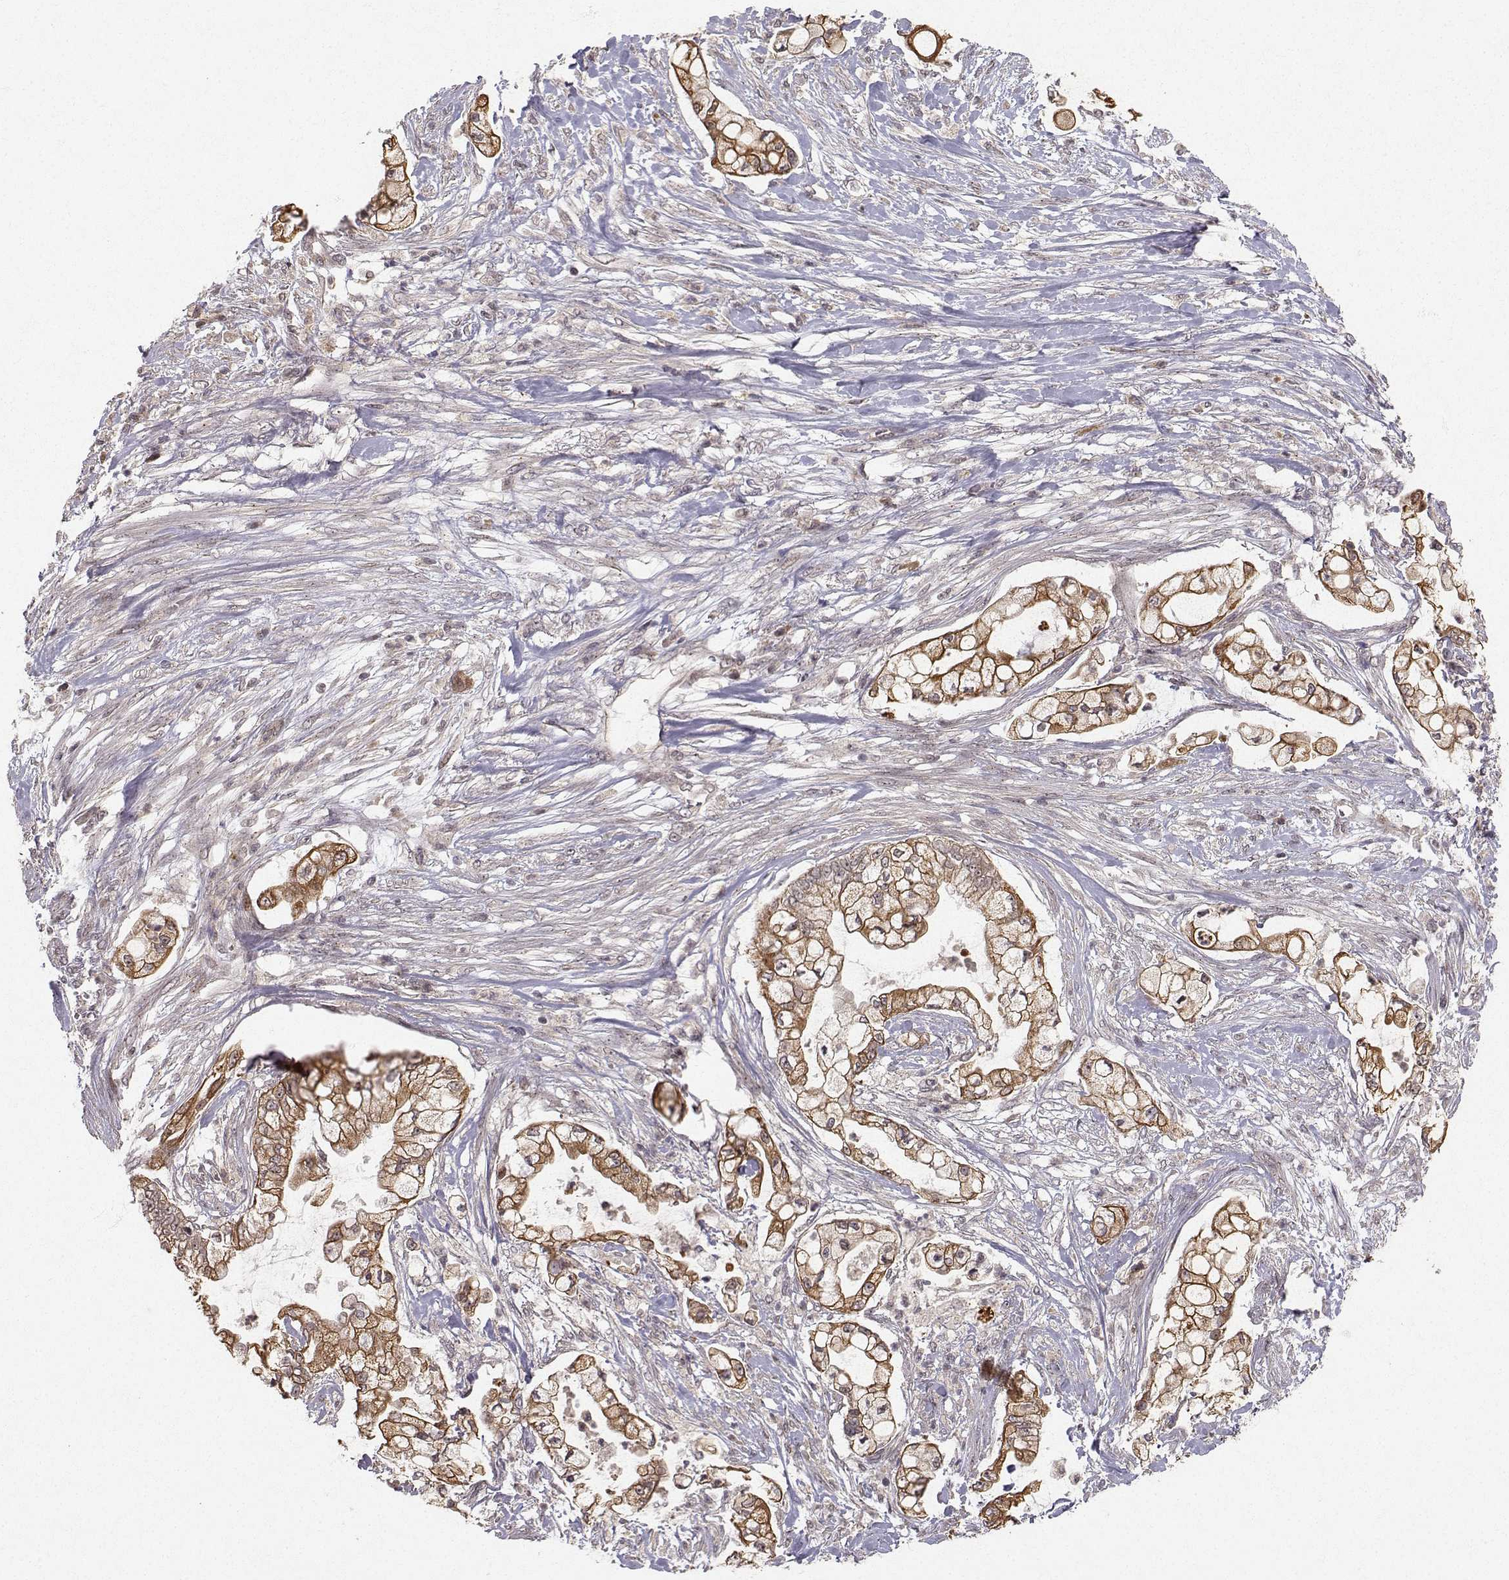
{"staining": {"intensity": "strong", "quantity": ">75%", "location": "cytoplasmic/membranous"}, "tissue": "pancreatic cancer", "cell_type": "Tumor cells", "image_type": "cancer", "snomed": [{"axis": "morphology", "description": "Adenocarcinoma, NOS"}, {"axis": "topography", "description": "Pancreas"}], "caption": "Human pancreatic adenocarcinoma stained for a protein (brown) demonstrates strong cytoplasmic/membranous positive expression in approximately >75% of tumor cells.", "gene": "APC", "patient": {"sex": "female", "age": 69}}